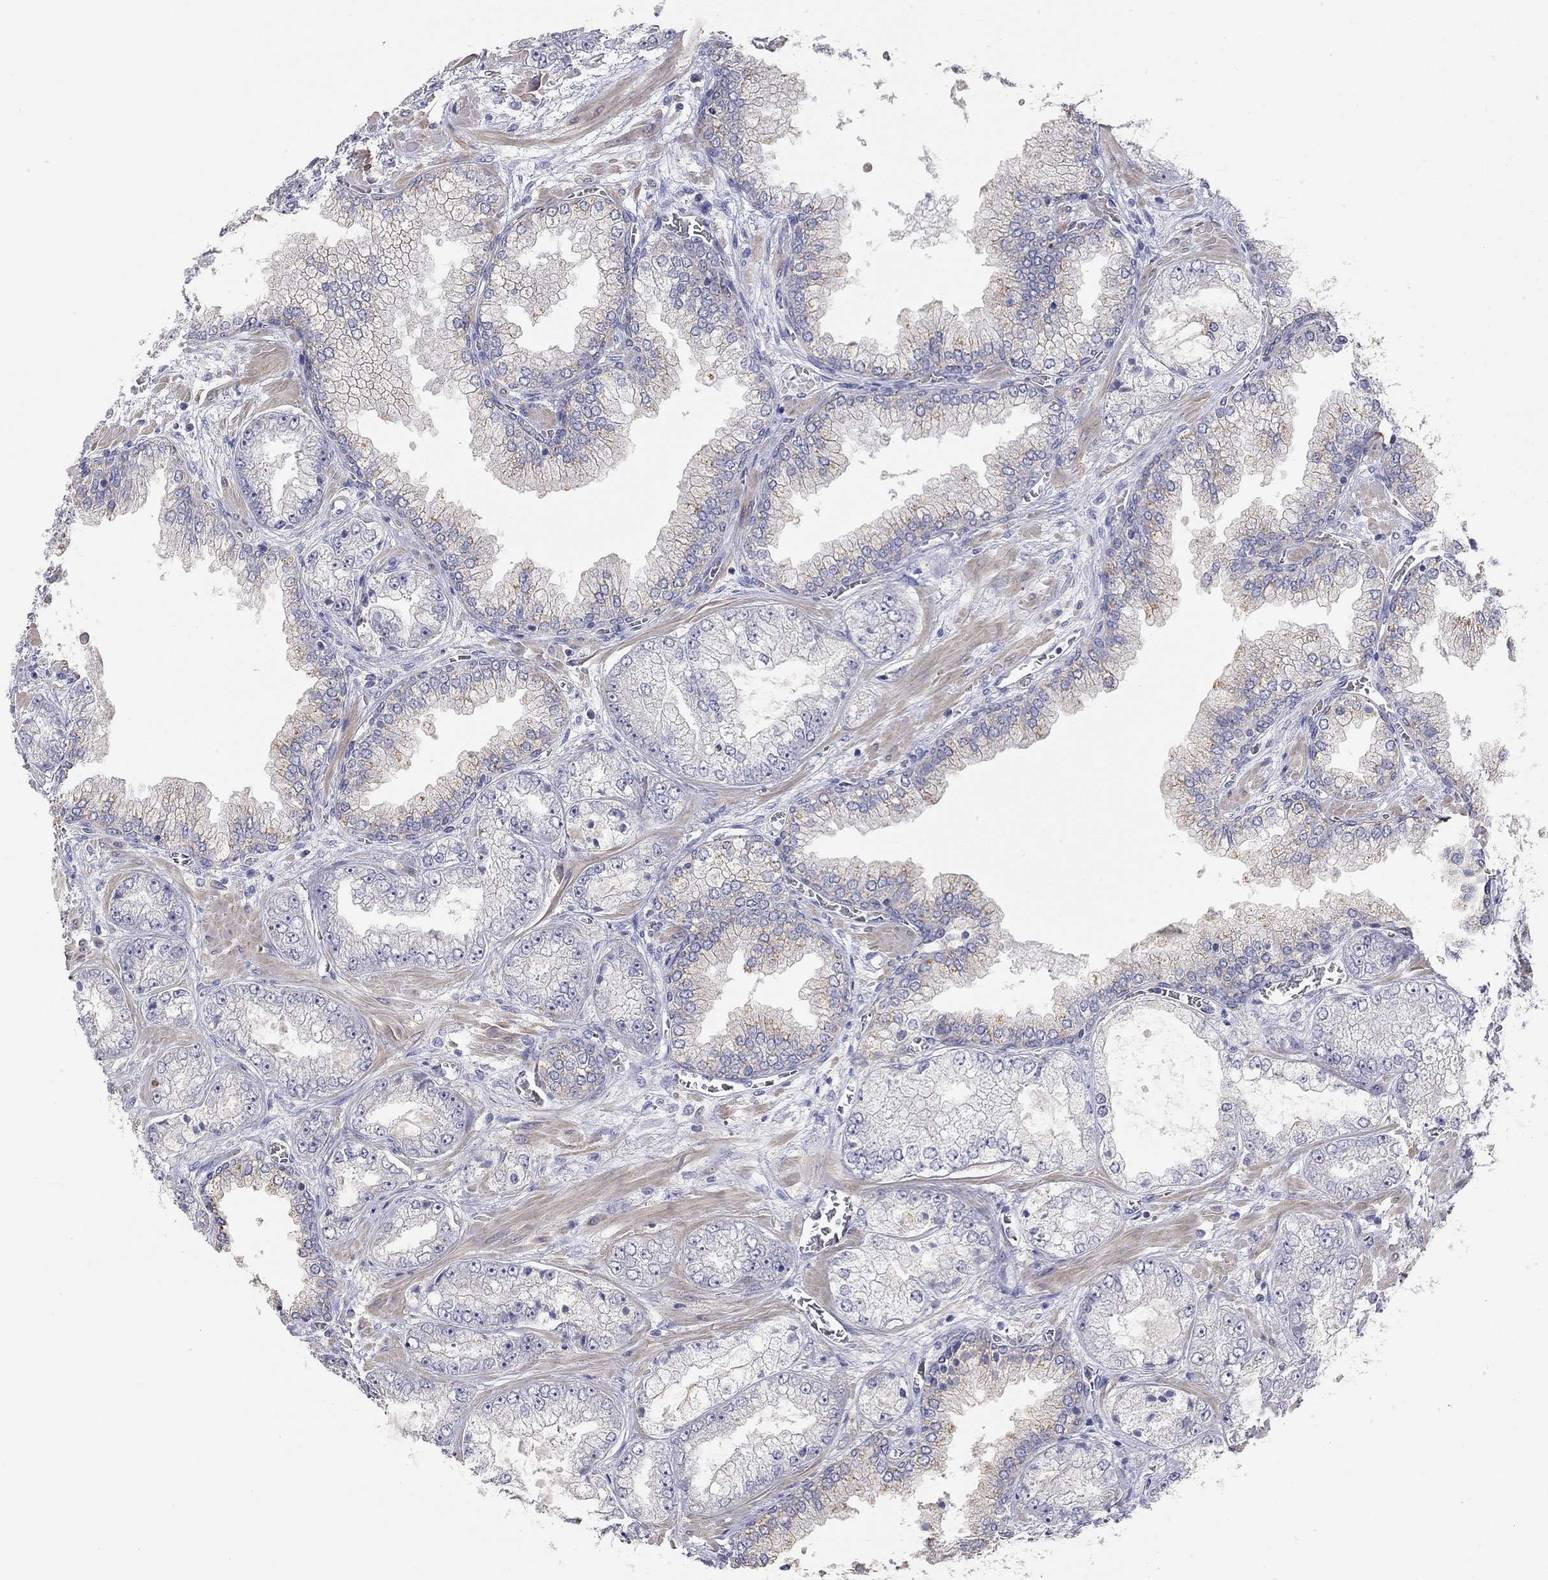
{"staining": {"intensity": "negative", "quantity": "none", "location": "none"}, "tissue": "prostate cancer", "cell_type": "Tumor cells", "image_type": "cancer", "snomed": [{"axis": "morphology", "description": "Adenocarcinoma, Low grade"}, {"axis": "topography", "description": "Prostate"}], "caption": "Low-grade adenocarcinoma (prostate) was stained to show a protein in brown. There is no significant expression in tumor cells.", "gene": "PAPSS2", "patient": {"sex": "male", "age": 57}}